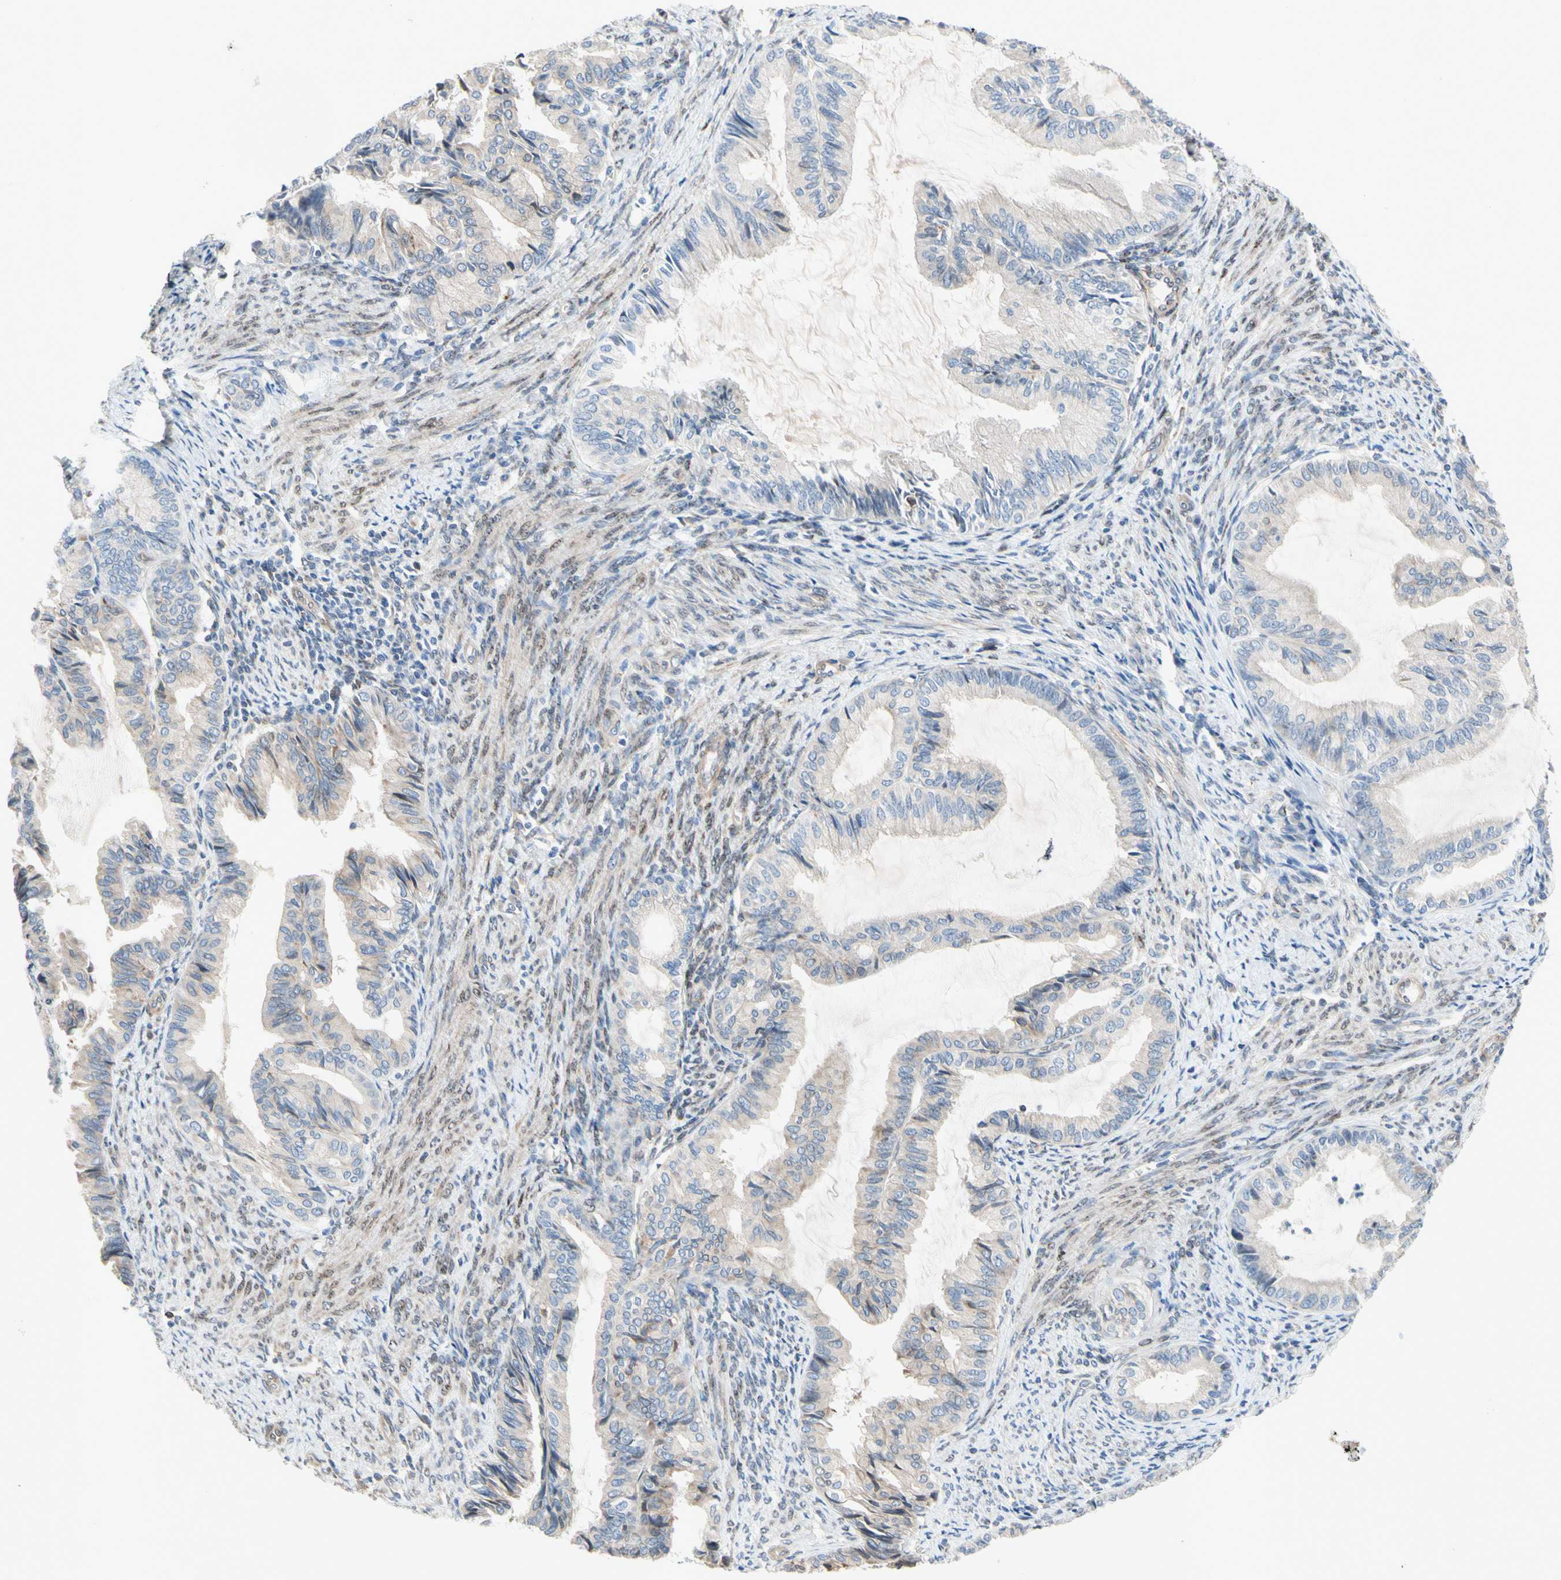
{"staining": {"intensity": "weak", "quantity": ">75%", "location": "cytoplasmic/membranous"}, "tissue": "endometrial cancer", "cell_type": "Tumor cells", "image_type": "cancer", "snomed": [{"axis": "morphology", "description": "Adenocarcinoma, NOS"}, {"axis": "topography", "description": "Endometrium"}], "caption": "Weak cytoplasmic/membranous staining for a protein is appreciated in about >75% of tumor cells of endometrial cancer (adenocarcinoma) using IHC.", "gene": "TRAF2", "patient": {"sex": "female", "age": 86}}